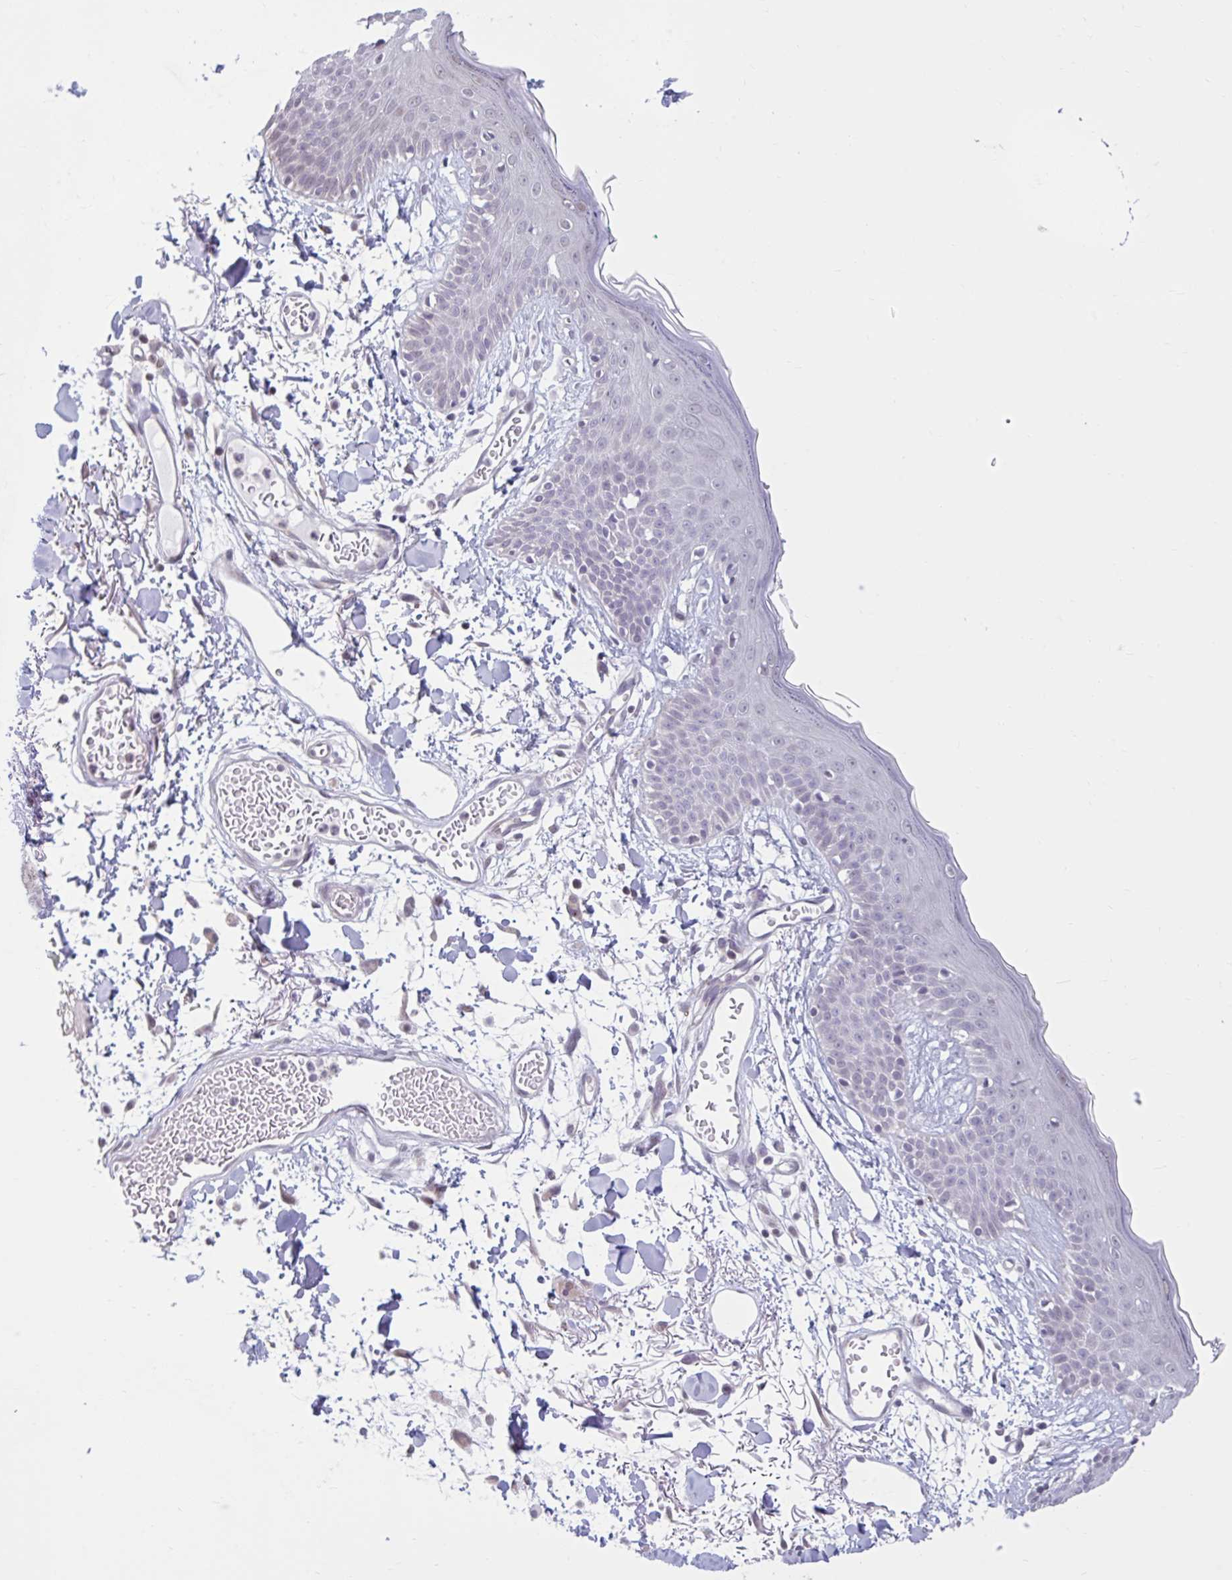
{"staining": {"intensity": "negative", "quantity": "none", "location": "none"}, "tissue": "skin", "cell_type": "Fibroblasts", "image_type": "normal", "snomed": [{"axis": "morphology", "description": "Normal tissue, NOS"}, {"axis": "topography", "description": "Skin"}], "caption": "DAB (3,3'-diaminobenzidine) immunohistochemical staining of benign human skin demonstrates no significant staining in fibroblasts. (DAB immunohistochemistry (IHC) visualized using brightfield microscopy, high magnification).", "gene": "CDH19", "patient": {"sex": "male", "age": 79}}